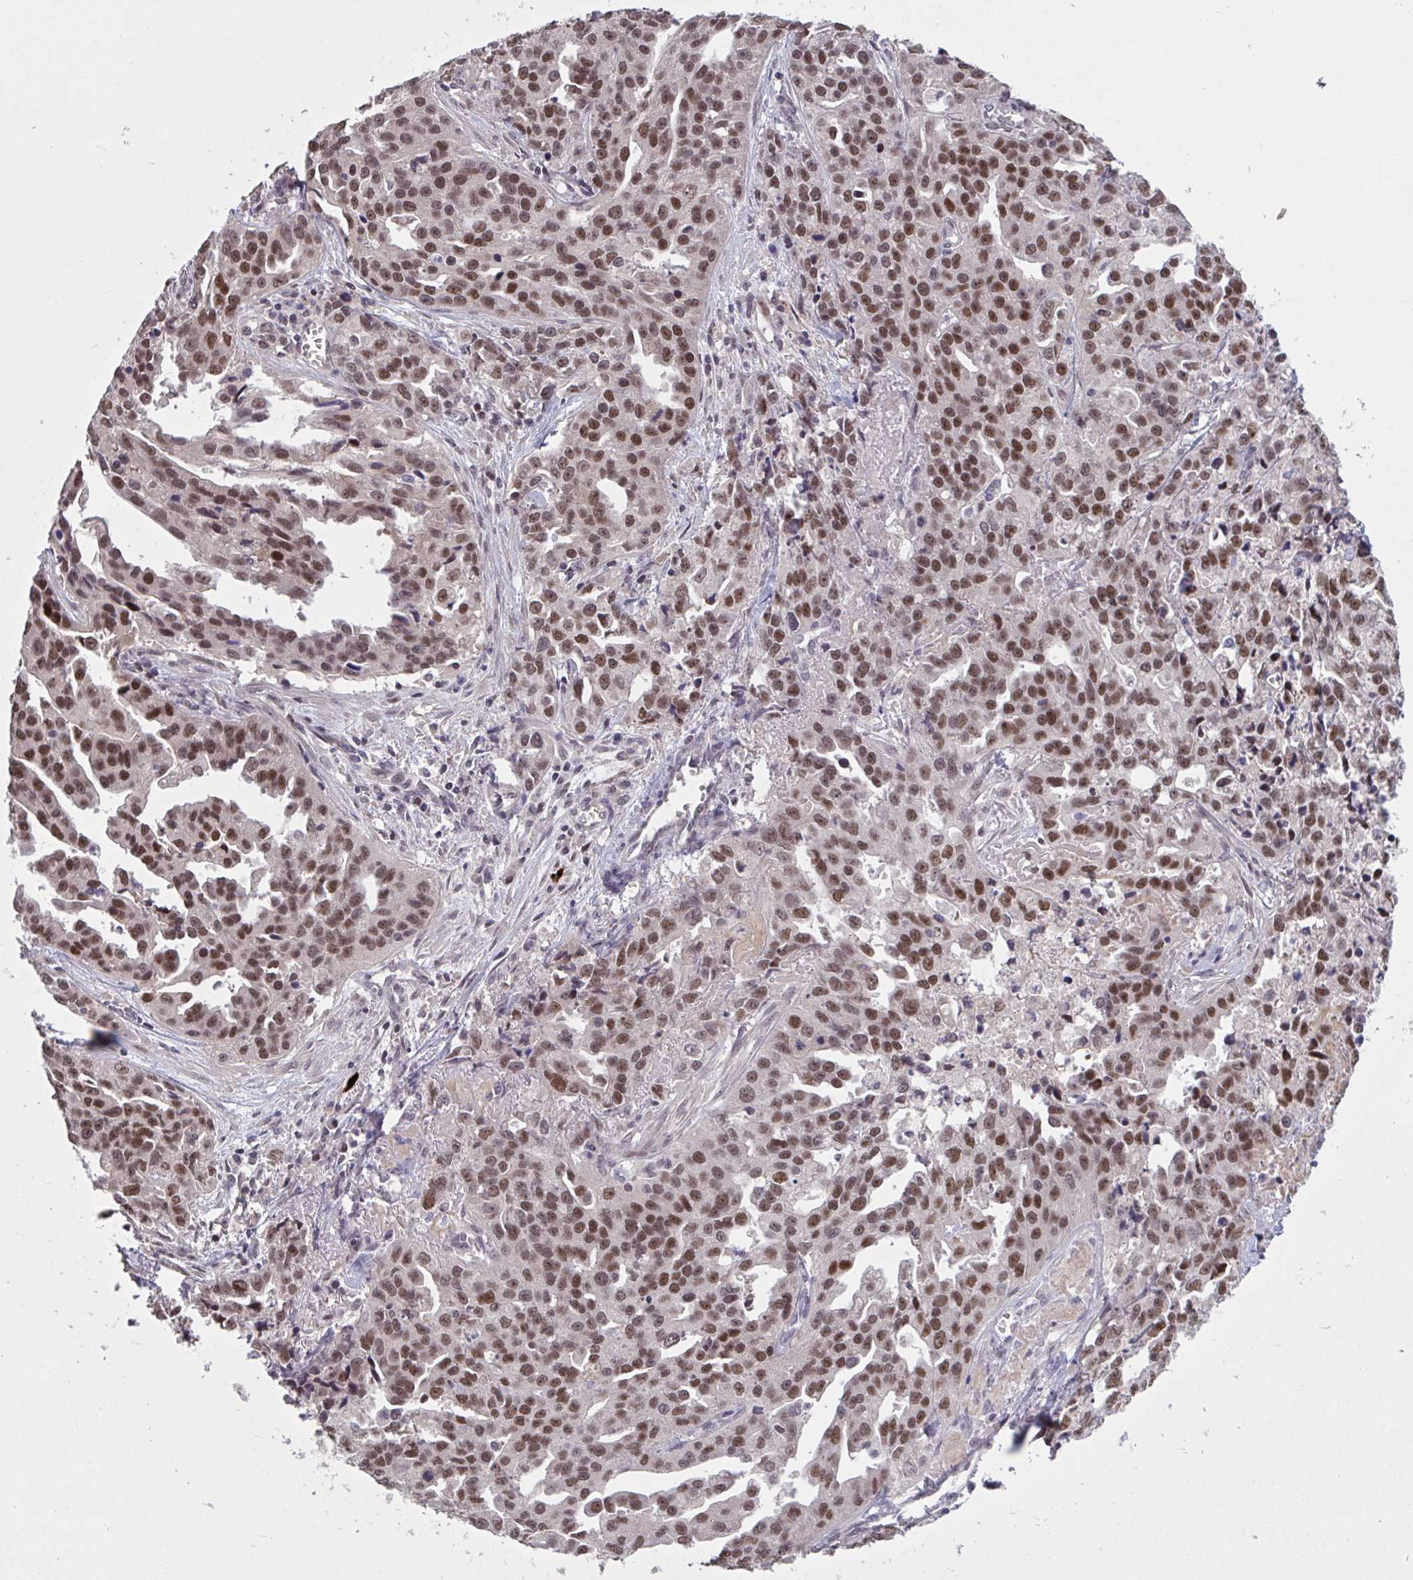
{"staining": {"intensity": "moderate", "quantity": ">75%", "location": "nuclear"}, "tissue": "ovarian cancer", "cell_type": "Tumor cells", "image_type": "cancer", "snomed": [{"axis": "morphology", "description": "Cystadenocarcinoma, serous, NOS"}, {"axis": "topography", "description": "Ovary"}], "caption": "A medium amount of moderate nuclear expression is identified in approximately >75% of tumor cells in serous cystadenocarcinoma (ovarian) tissue. The staining is performed using DAB (3,3'-diaminobenzidine) brown chromogen to label protein expression. The nuclei are counter-stained blue using hematoxylin.", "gene": "ZNF414", "patient": {"sex": "female", "age": 75}}